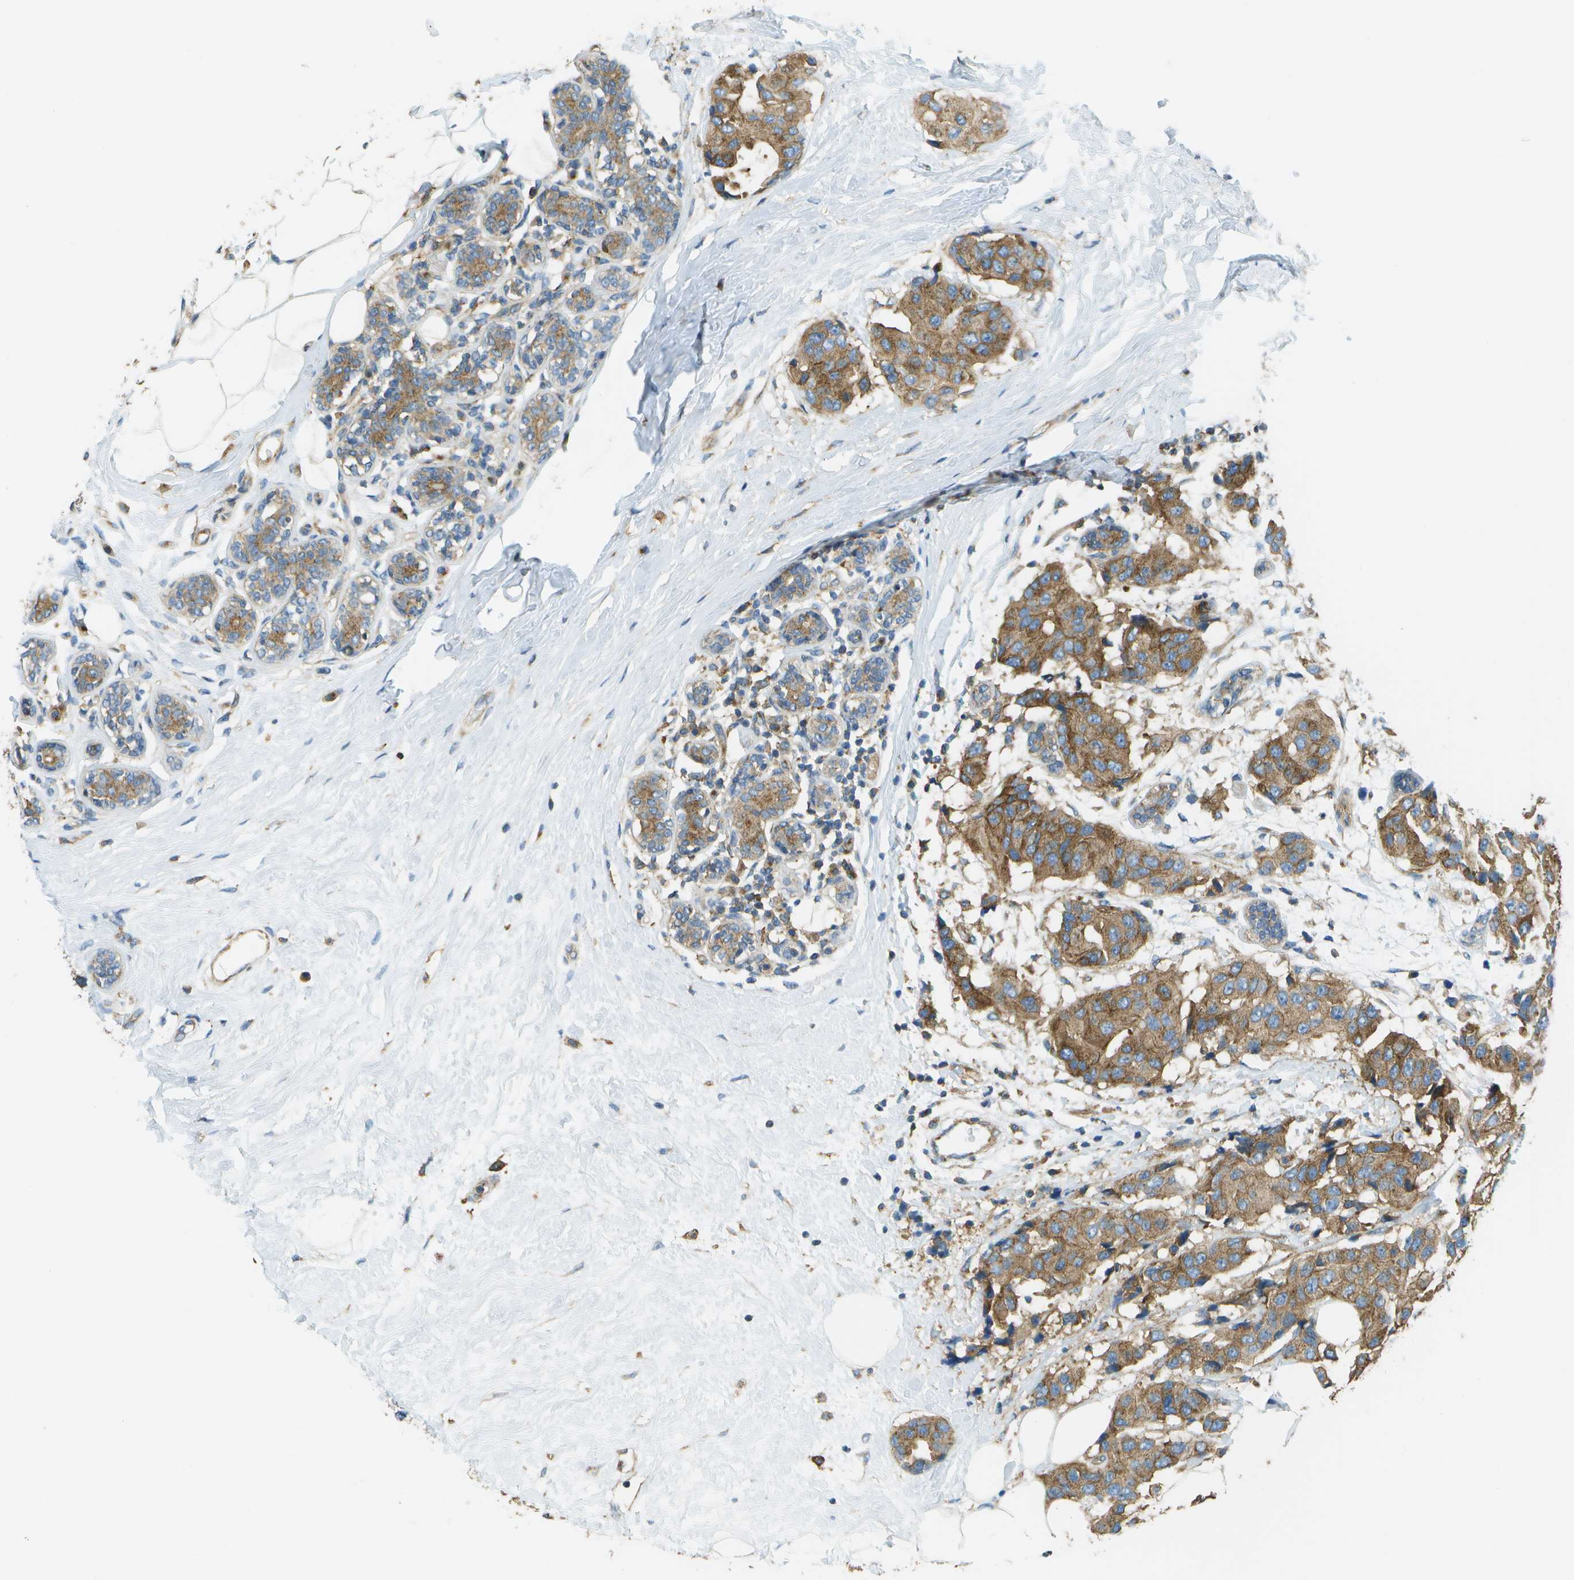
{"staining": {"intensity": "moderate", "quantity": ">75%", "location": "cytoplasmic/membranous"}, "tissue": "breast cancer", "cell_type": "Tumor cells", "image_type": "cancer", "snomed": [{"axis": "morphology", "description": "Normal tissue, NOS"}, {"axis": "morphology", "description": "Duct carcinoma"}, {"axis": "topography", "description": "Breast"}], "caption": "This is a photomicrograph of IHC staining of breast cancer (invasive ductal carcinoma), which shows moderate staining in the cytoplasmic/membranous of tumor cells.", "gene": "CLTC", "patient": {"sex": "female", "age": 39}}